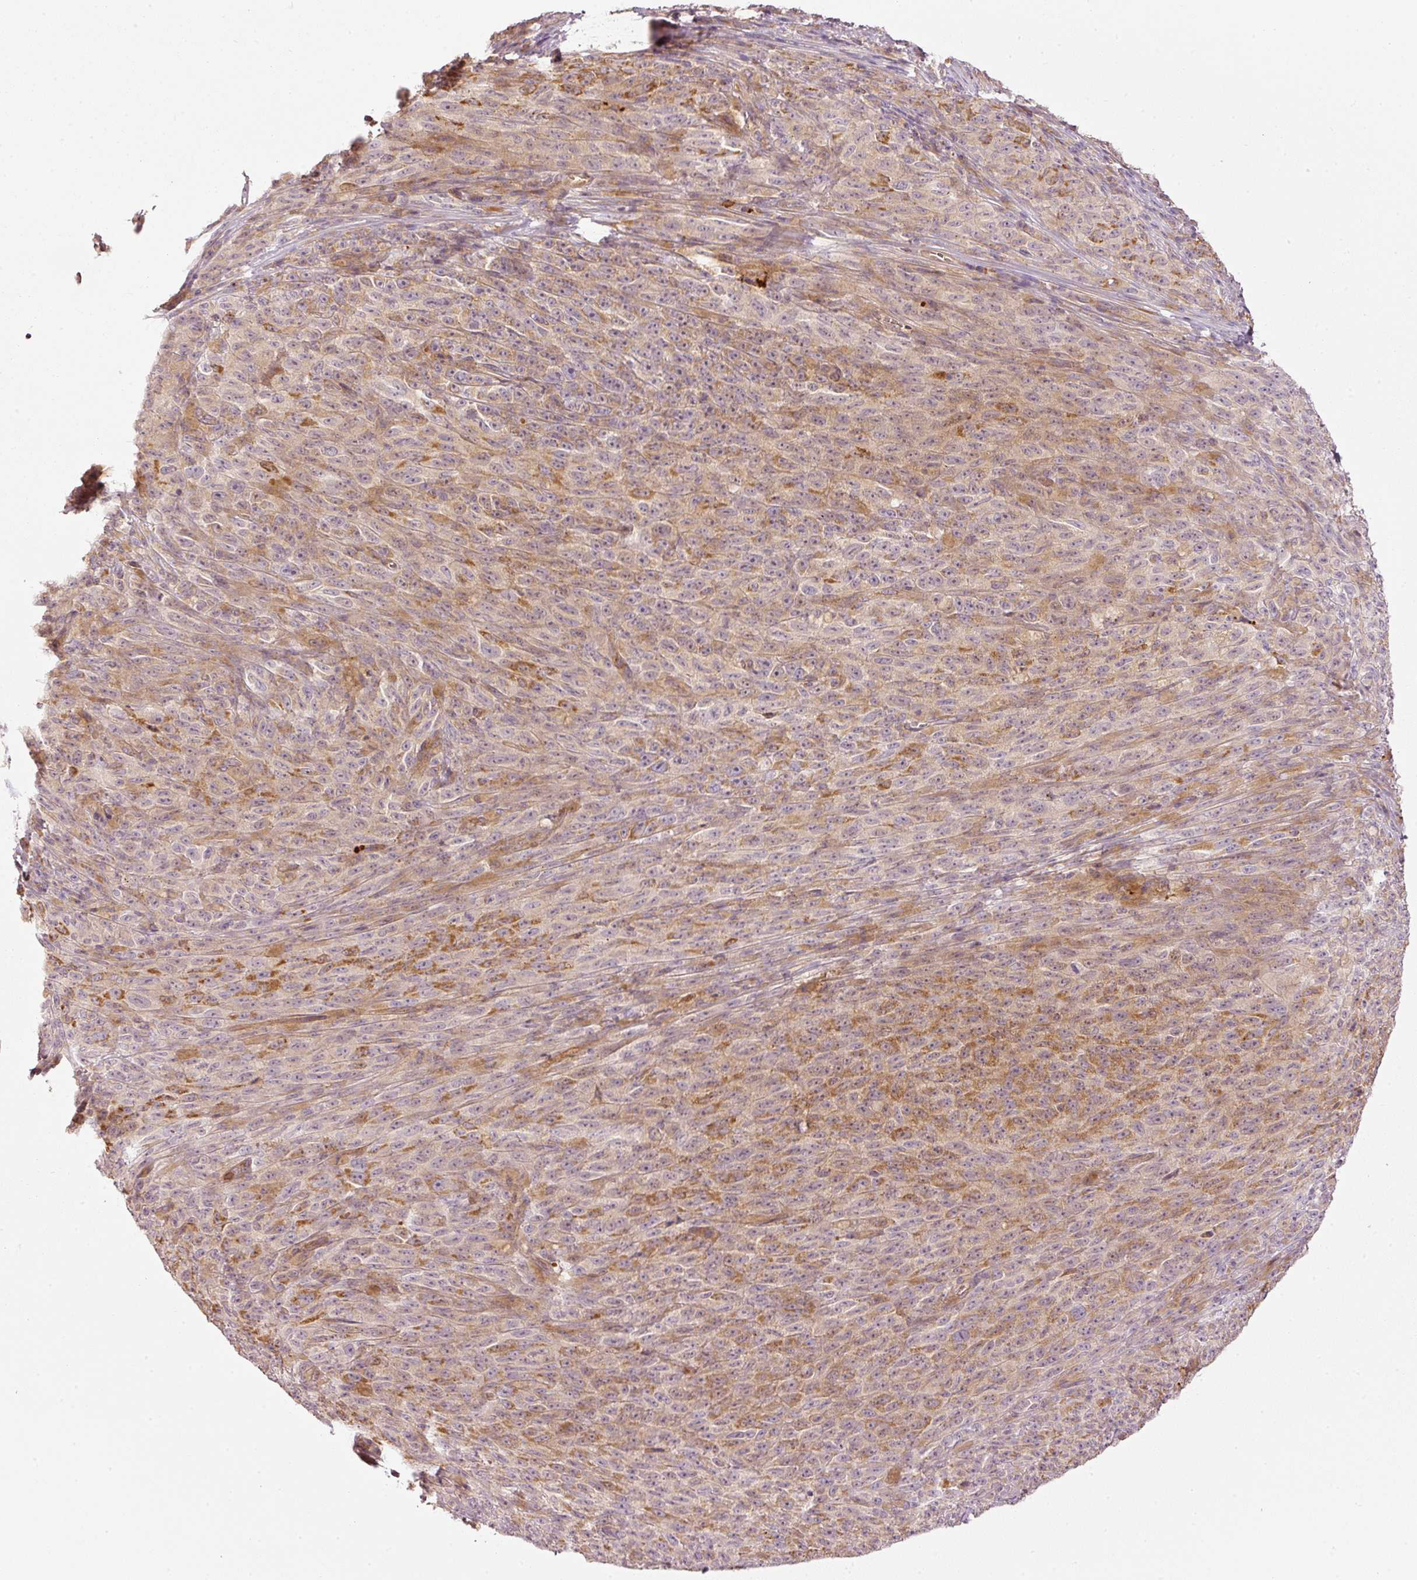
{"staining": {"intensity": "moderate", "quantity": "25%-75%", "location": "cytoplasmic/membranous"}, "tissue": "melanoma", "cell_type": "Tumor cells", "image_type": "cancer", "snomed": [{"axis": "morphology", "description": "Malignant melanoma, NOS"}, {"axis": "topography", "description": "Skin"}], "caption": "Immunohistochemical staining of malignant melanoma shows moderate cytoplasmic/membranous protein staining in approximately 25%-75% of tumor cells.", "gene": "SERPING1", "patient": {"sex": "female", "age": 82}}